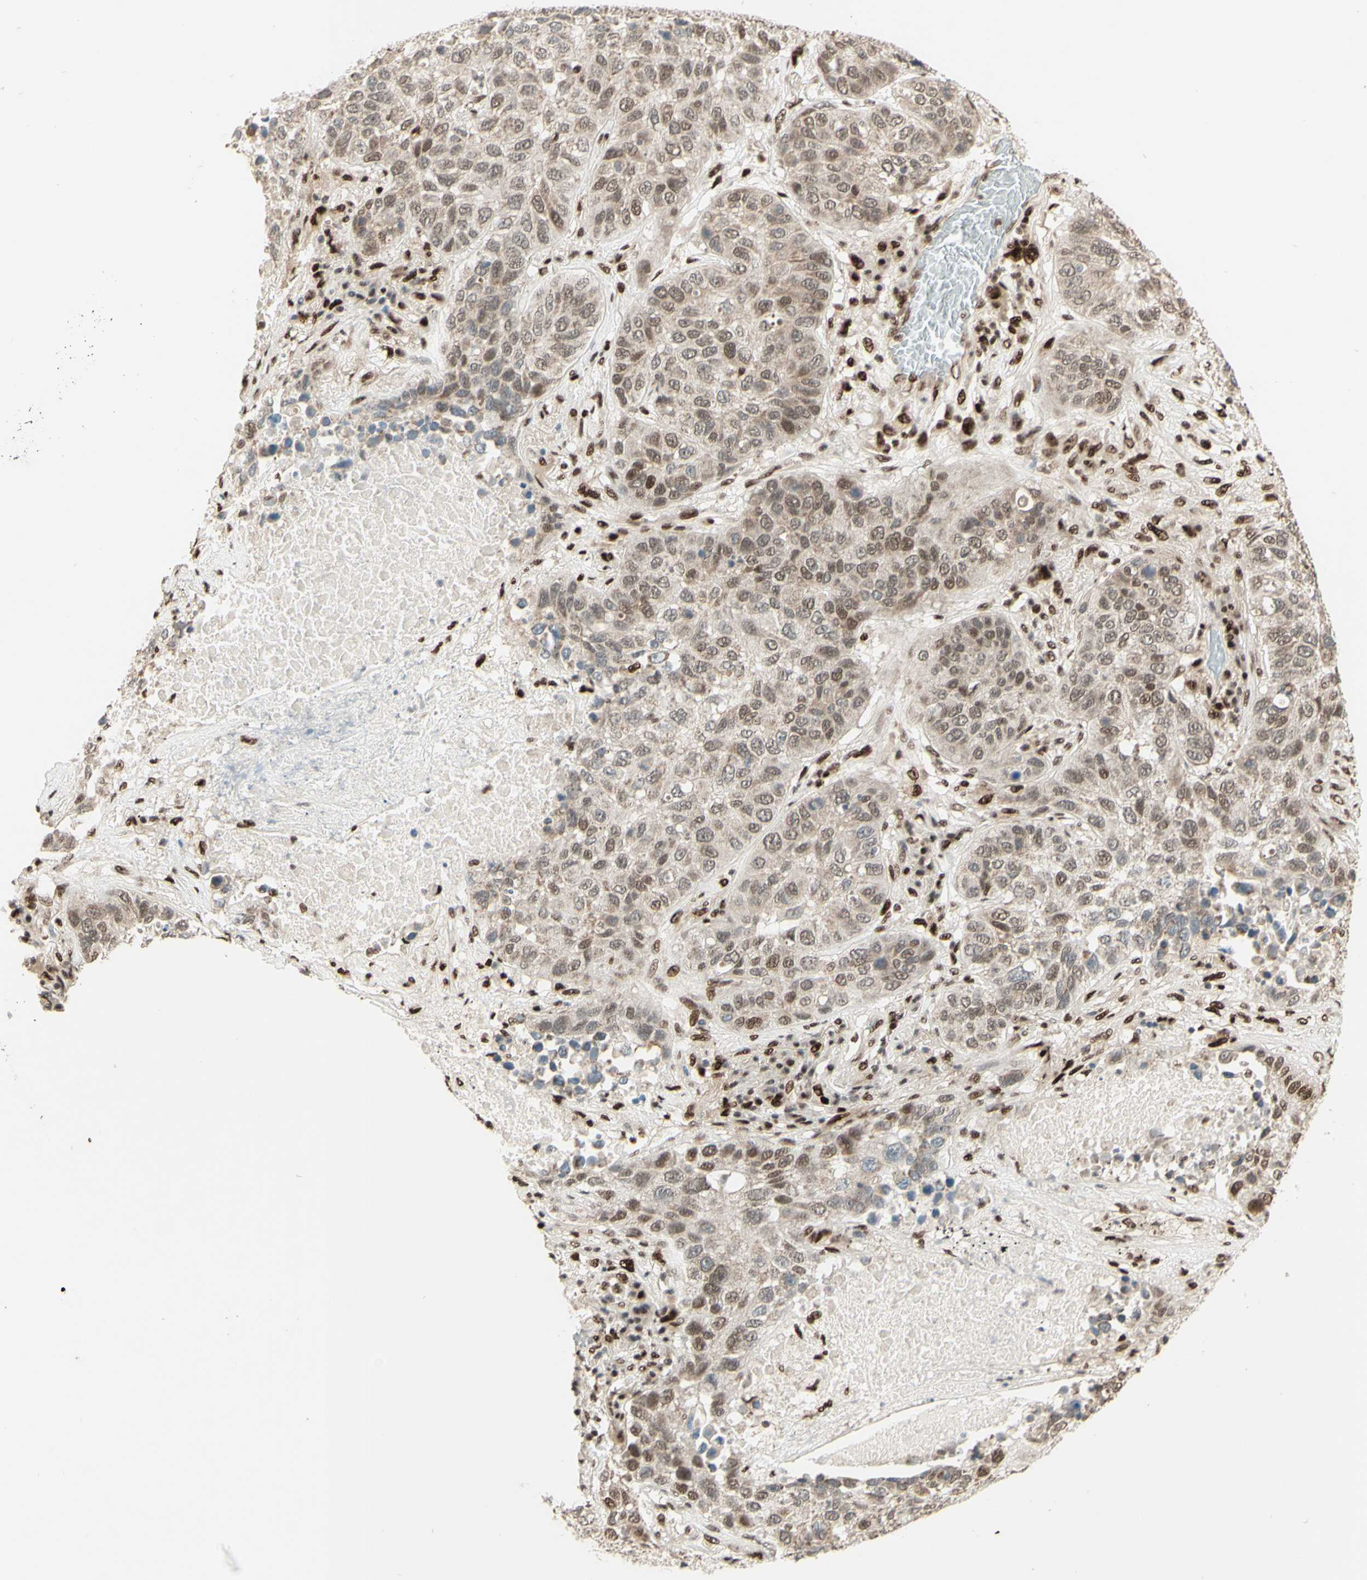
{"staining": {"intensity": "strong", "quantity": "25%-75%", "location": "nuclear"}, "tissue": "lung cancer", "cell_type": "Tumor cells", "image_type": "cancer", "snomed": [{"axis": "morphology", "description": "Squamous cell carcinoma, NOS"}, {"axis": "topography", "description": "Lung"}], "caption": "Lung squamous cell carcinoma stained for a protein shows strong nuclear positivity in tumor cells.", "gene": "NR3C1", "patient": {"sex": "male", "age": 57}}